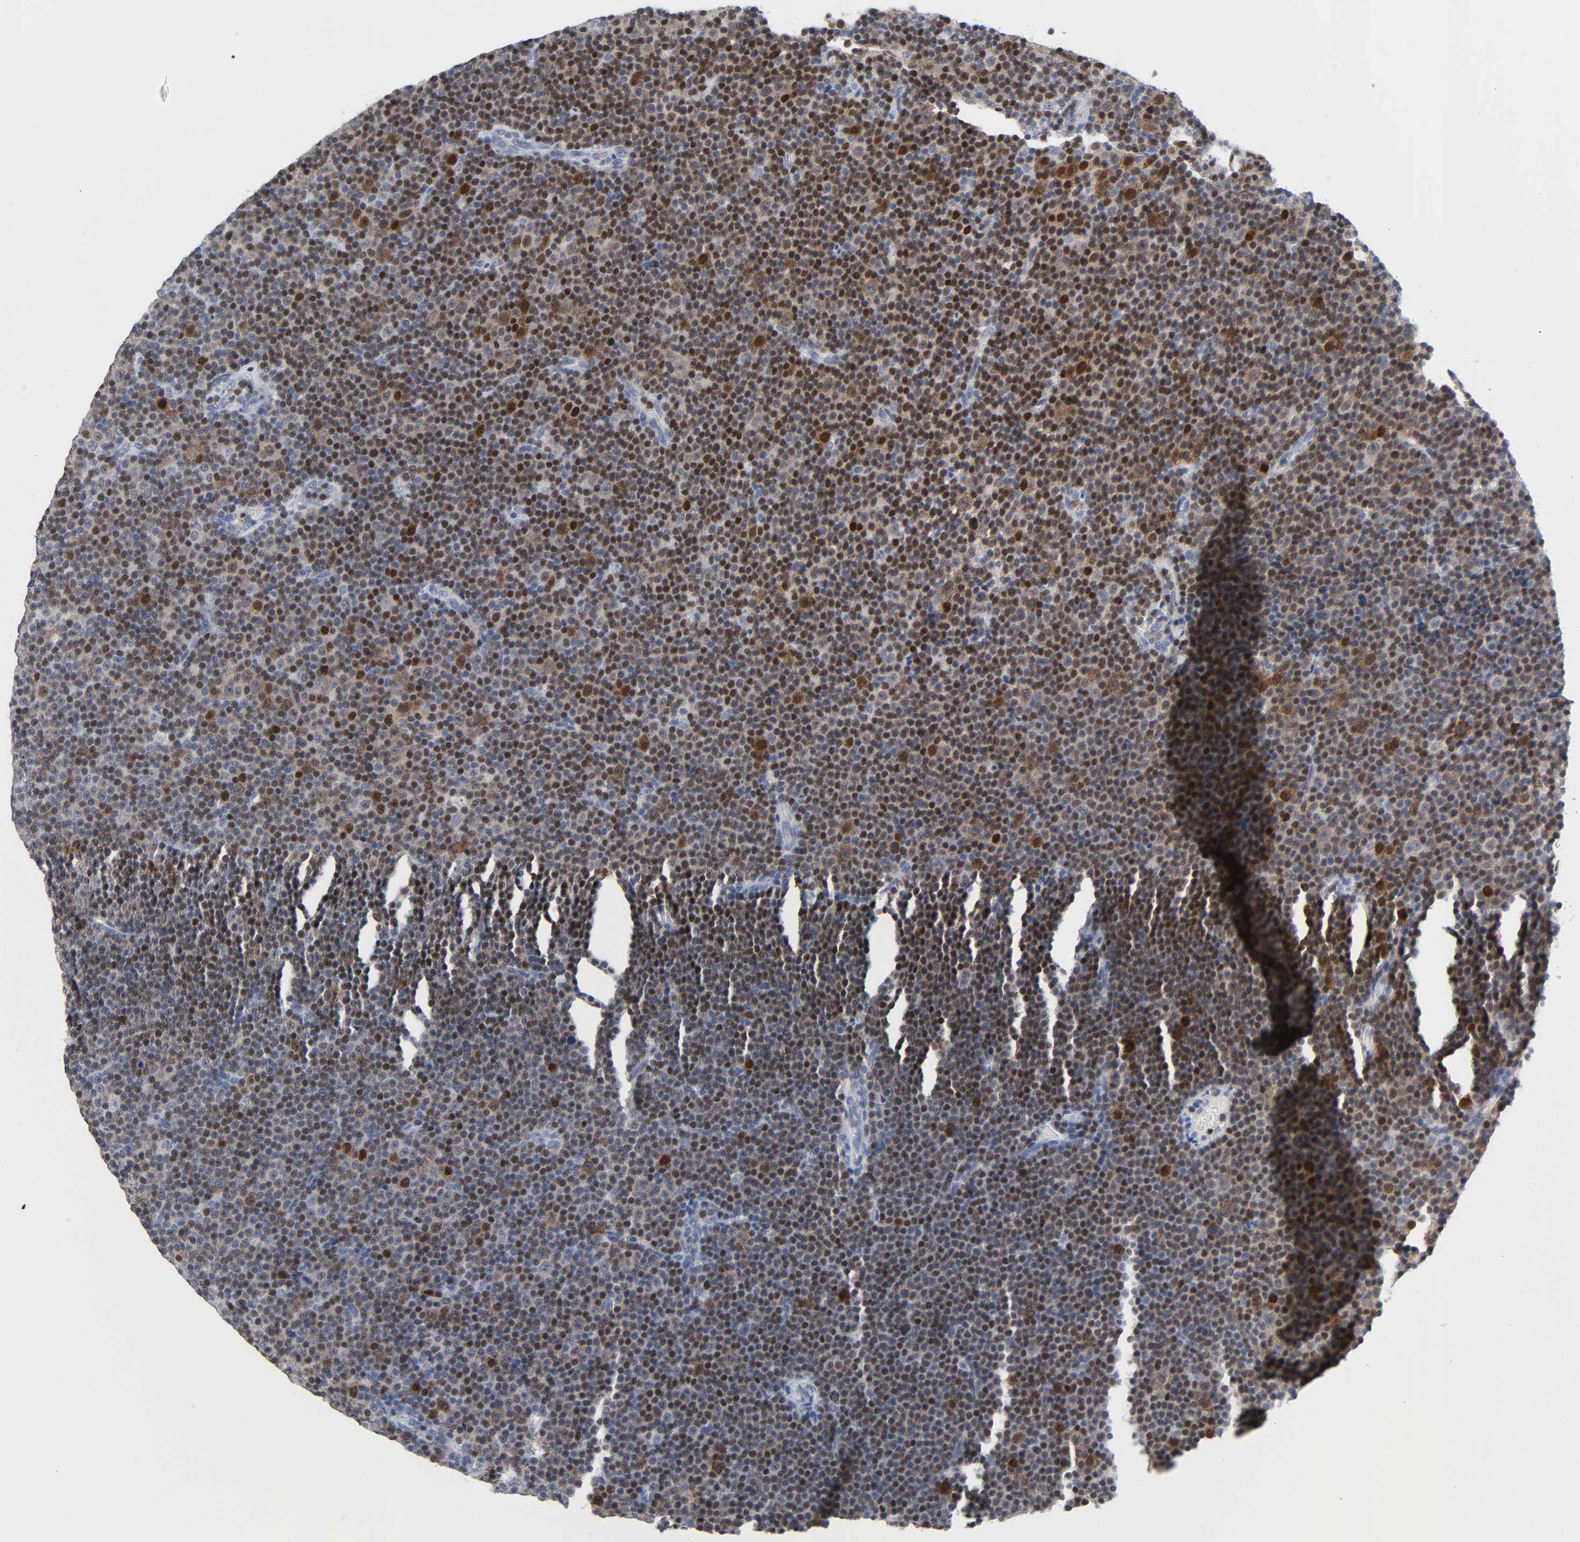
{"staining": {"intensity": "moderate", "quantity": "25%-75%", "location": "nuclear"}, "tissue": "lymphoma", "cell_type": "Tumor cells", "image_type": "cancer", "snomed": [{"axis": "morphology", "description": "Malignant lymphoma, non-Hodgkin's type, Low grade"}, {"axis": "topography", "description": "Lymph node"}], "caption": "DAB immunohistochemical staining of malignant lymphoma, non-Hodgkin's type (low-grade) exhibits moderate nuclear protein staining in approximately 25%-75% of tumor cells.", "gene": "WEE1", "patient": {"sex": "female", "age": 67}}